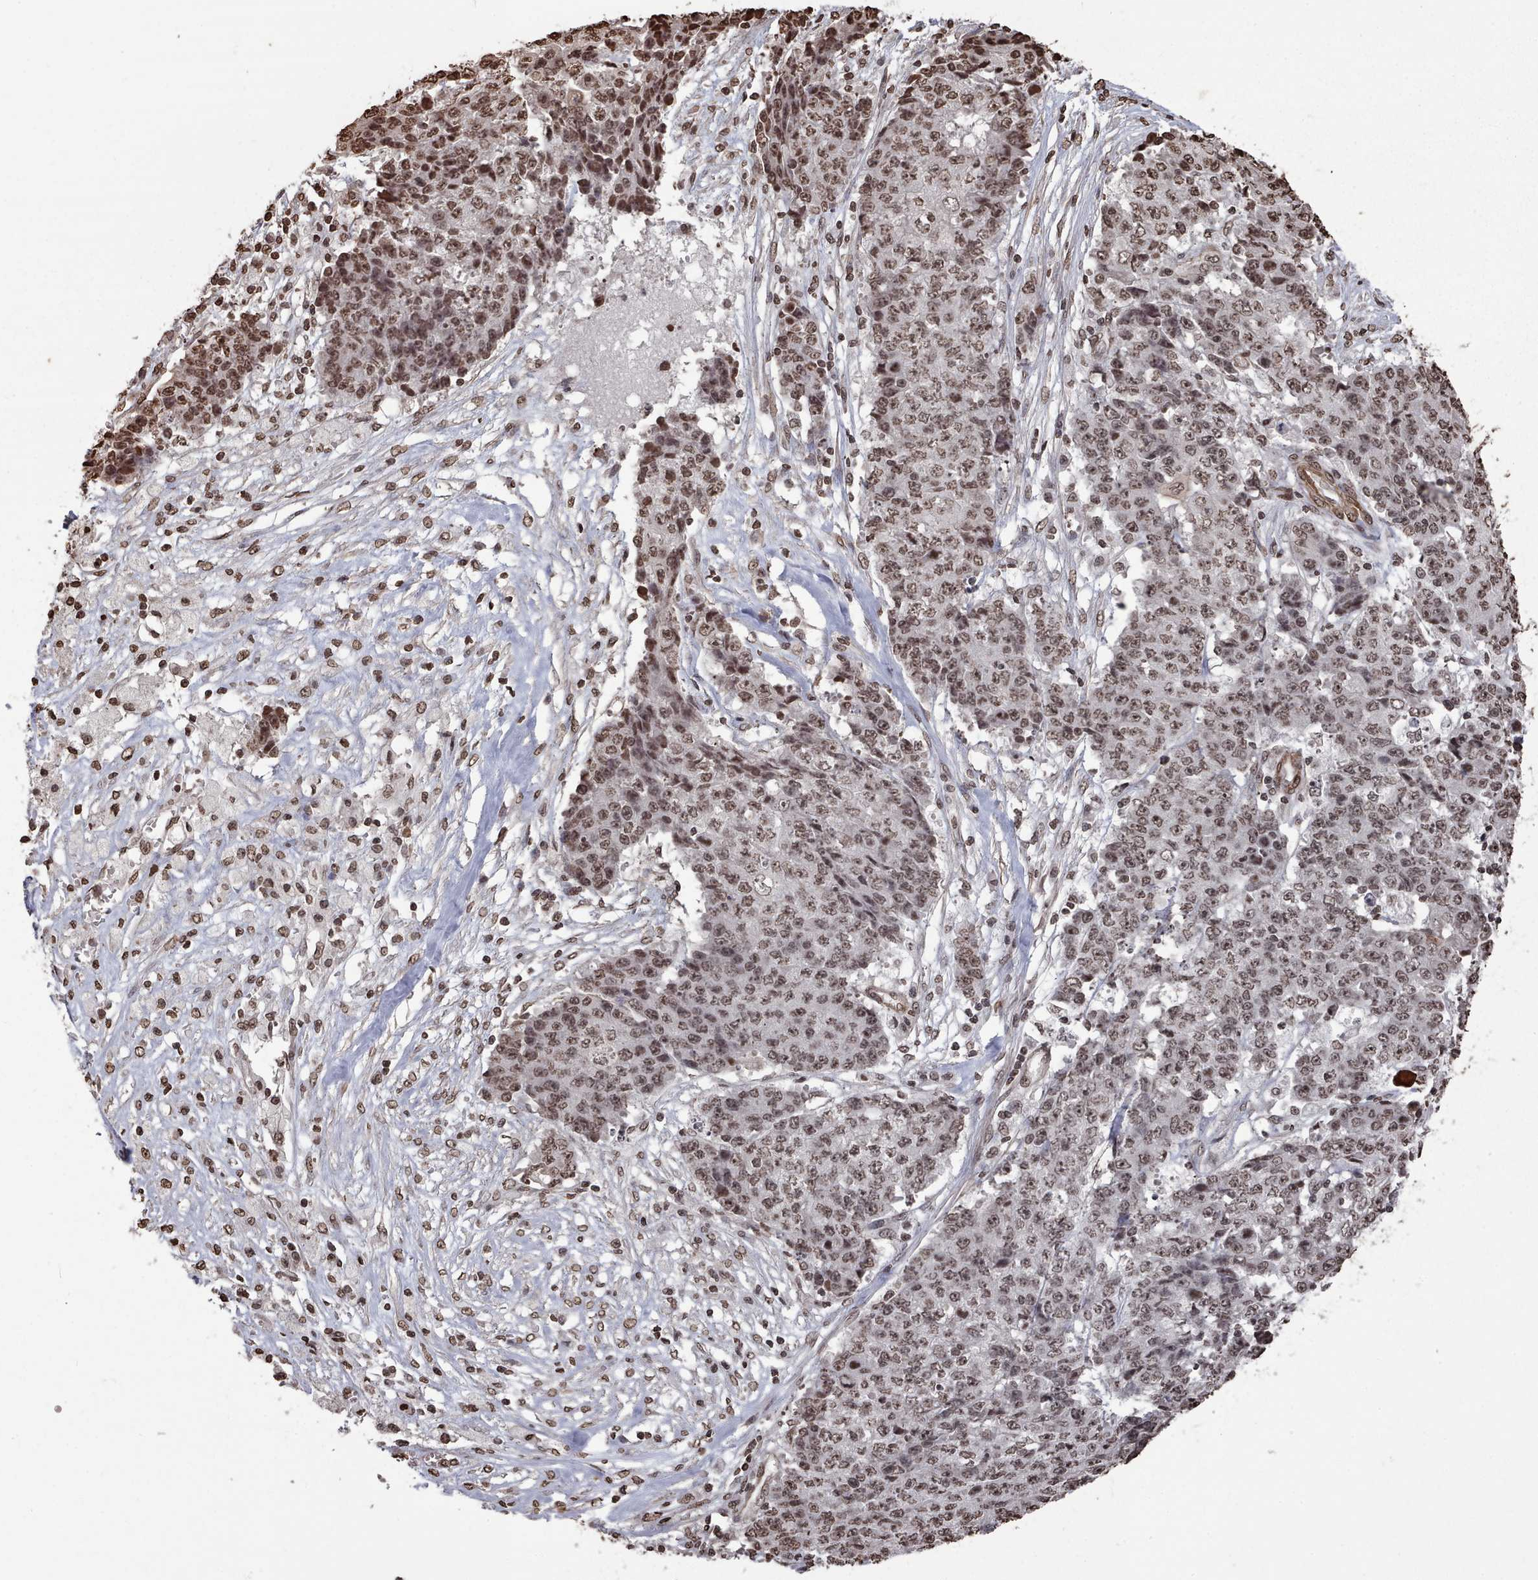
{"staining": {"intensity": "moderate", "quantity": ">75%", "location": "nuclear"}, "tissue": "ovarian cancer", "cell_type": "Tumor cells", "image_type": "cancer", "snomed": [{"axis": "morphology", "description": "Carcinoma, endometroid"}, {"axis": "topography", "description": "Ovary"}], "caption": "Tumor cells demonstrate moderate nuclear positivity in approximately >75% of cells in ovarian cancer (endometroid carcinoma).", "gene": "PLEKHG5", "patient": {"sex": "female", "age": 42}}